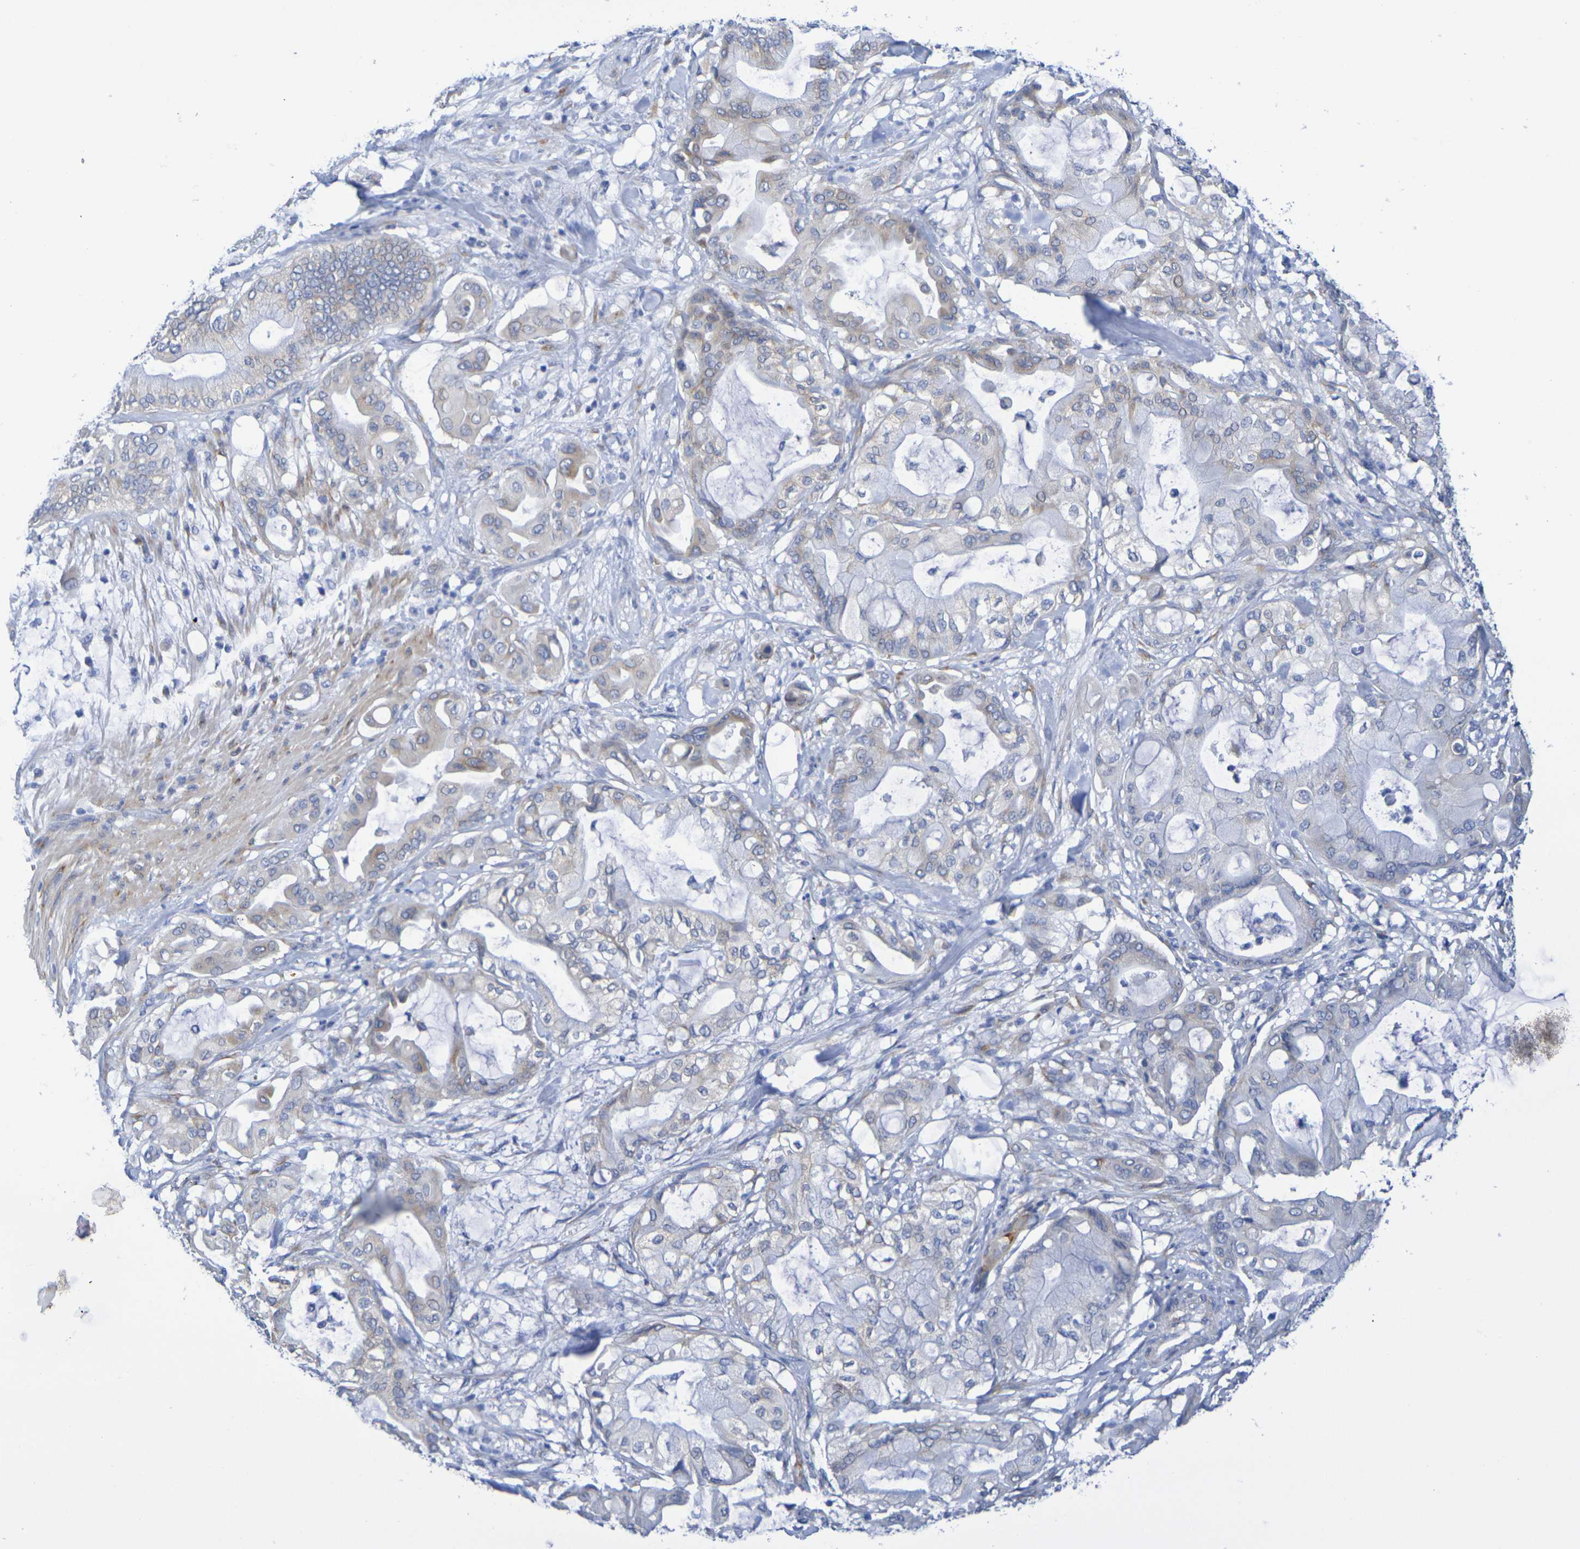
{"staining": {"intensity": "weak", "quantity": "25%-75%", "location": "cytoplasmic/membranous"}, "tissue": "pancreatic cancer", "cell_type": "Tumor cells", "image_type": "cancer", "snomed": [{"axis": "morphology", "description": "Adenocarcinoma, NOS"}, {"axis": "morphology", "description": "Adenocarcinoma, metastatic, NOS"}, {"axis": "topography", "description": "Lymph node"}, {"axis": "topography", "description": "Pancreas"}, {"axis": "topography", "description": "Duodenum"}], "caption": "A histopathology image of adenocarcinoma (pancreatic) stained for a protein exhibits weak cytoplasmic/membranous brown staining in tumor cells. (brown staining indicates protein expression, while blue staining denotes nuclei).", "gene": "TMCC3", "patient": {"sex": "female", "age": 64}}